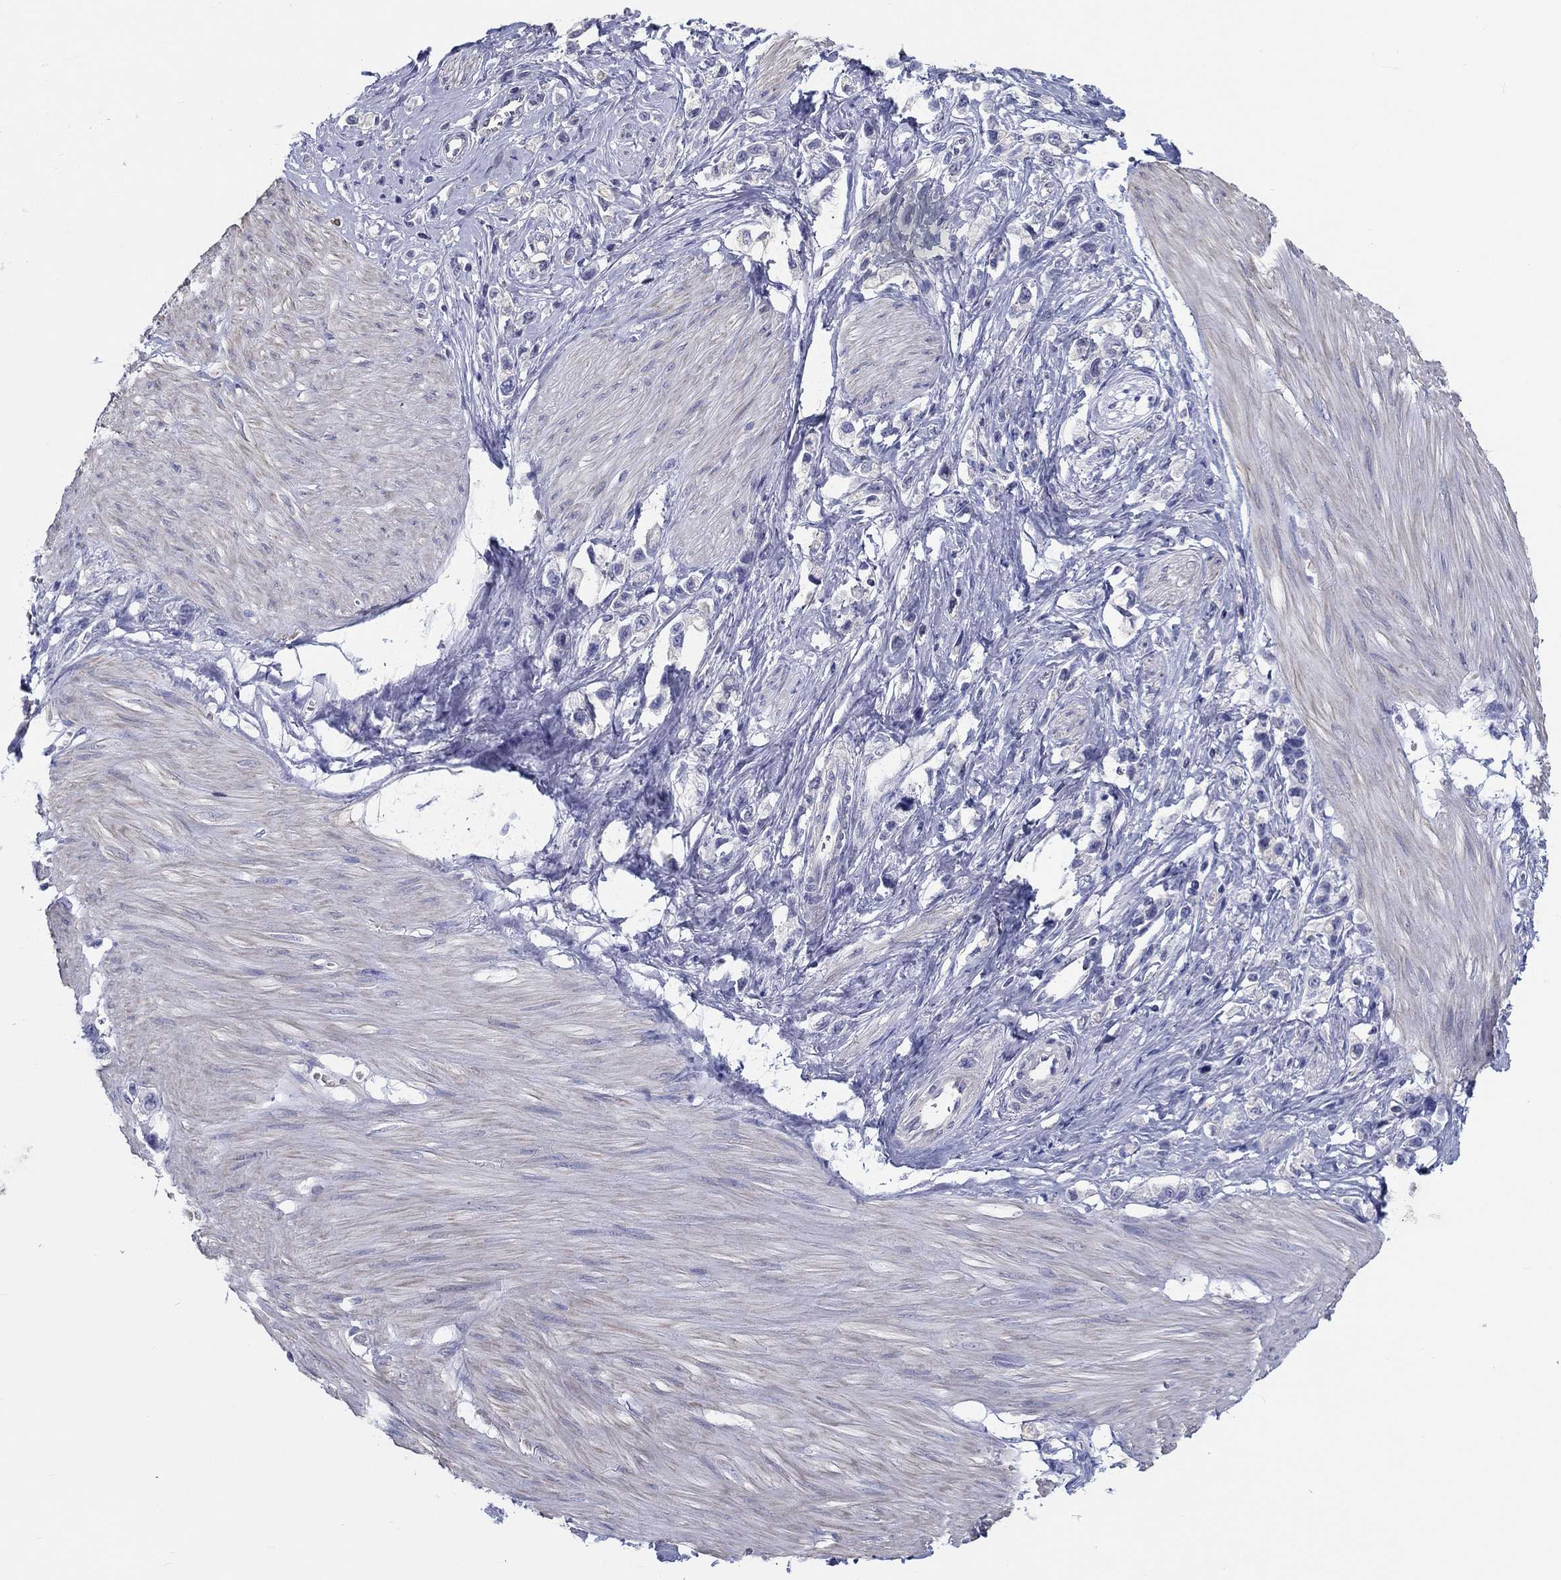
{"staining": {"intensity": "negative", "quantity": "none", "location": "none"}, "tissue": "stomach cancer", "cell_type": "Tumor cells", "image_type": "cancer", "snomed": [{"axis": "morphology", "description": "Normal tissue, NOS"}, {"axis": "morphology", "description": "Adenocarcinoma, NOS"}, {"axis": "morphology", "description": "Adenocarcinoma, High grade"}, {"axis": "topography", "description": "Stomach, upper"}, {"axis": "topography", "description": "Stomach"}], "caption": "A high-resolution photomicrograph shows IHC staining of stomach cancer, which exhibits no significant positivity in tumor cells. The staining is performed using DAB (3,3'-diaminobenzidine) brown chromogen with nuclei counter-stained in using hematoxylin.", "gene": "CRYGD", "patient": {"sex": "female", "age": 65}}